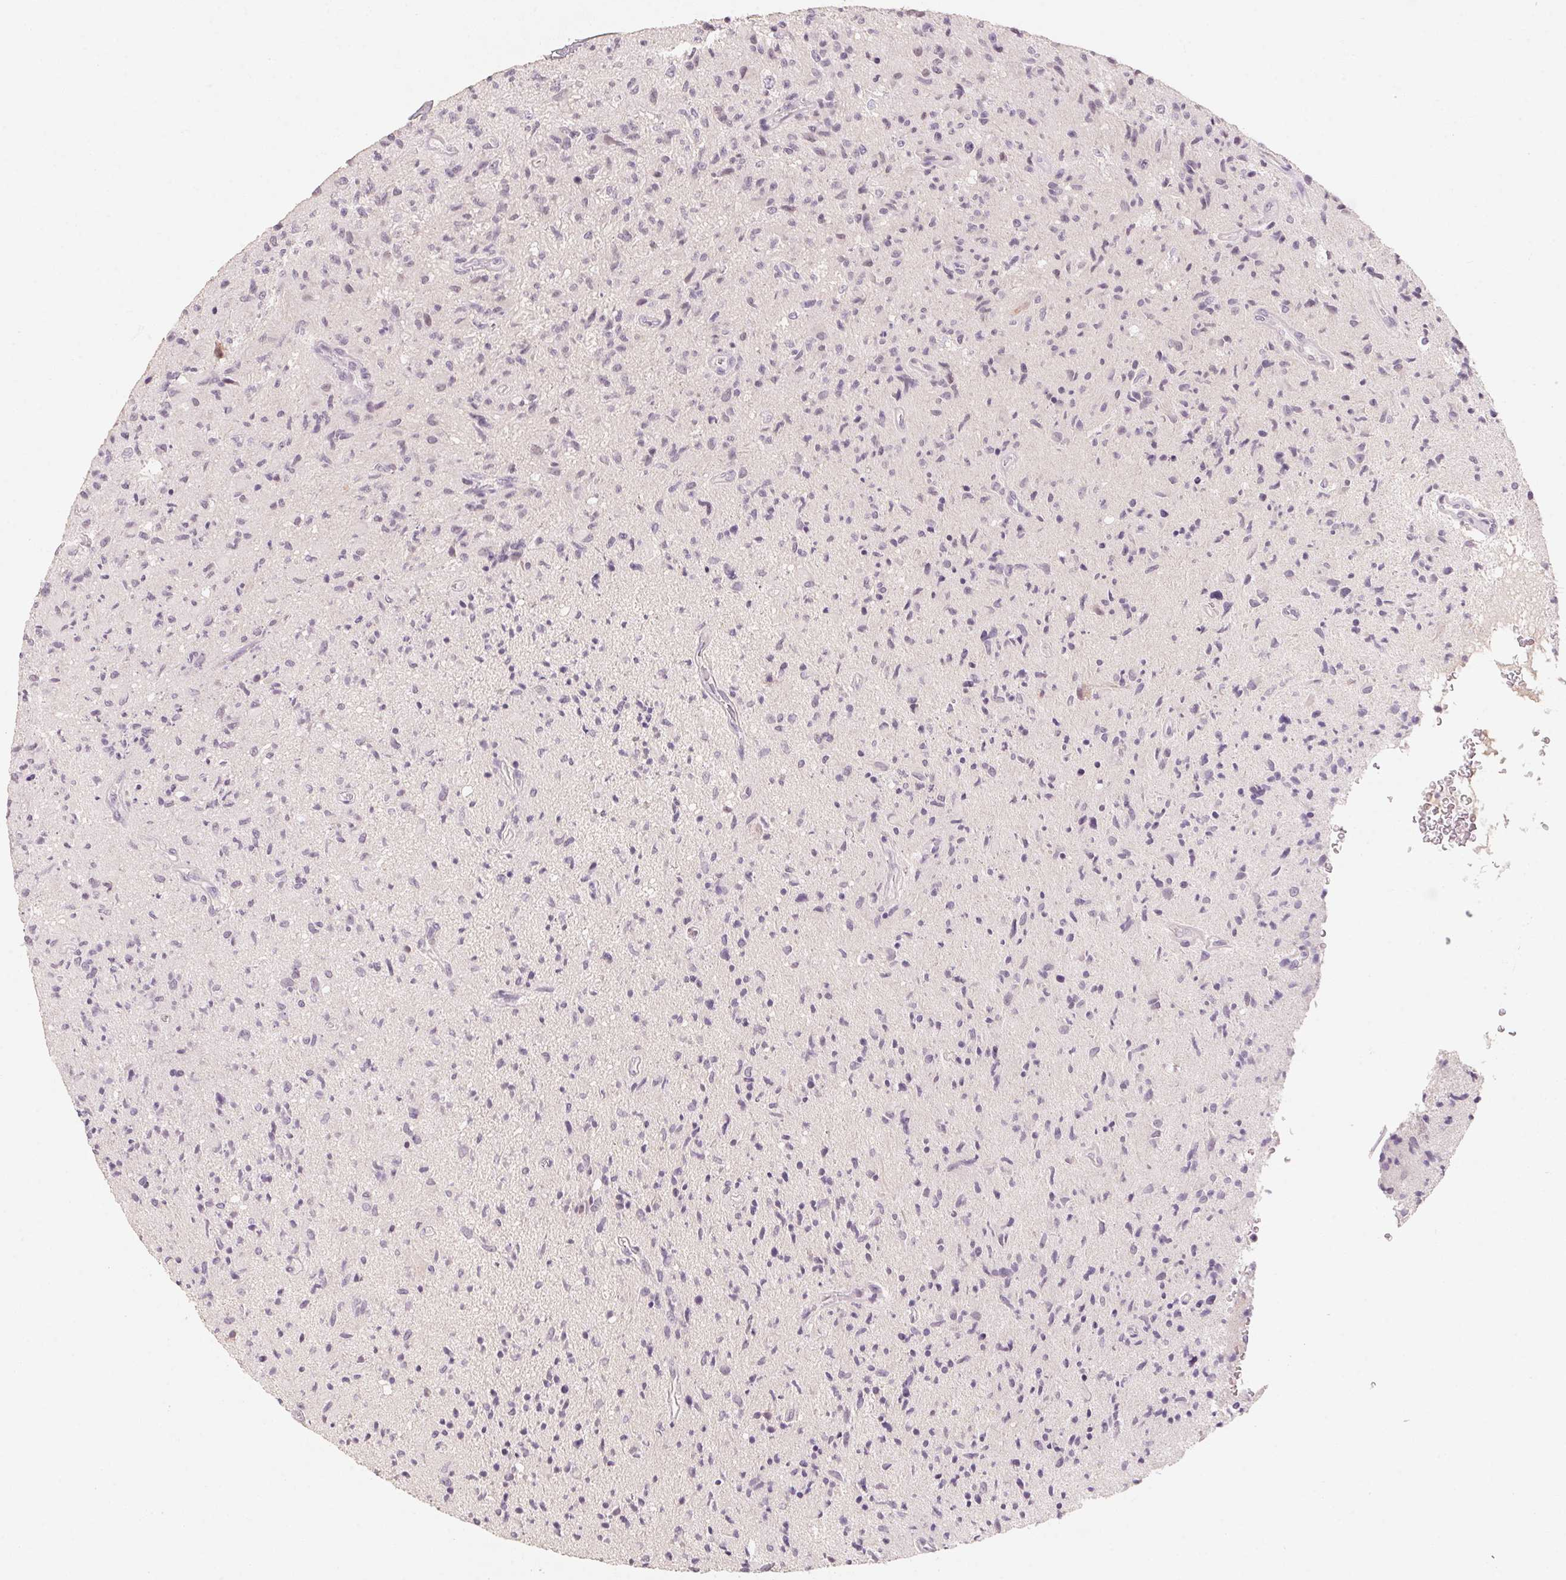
{"staining": {"intensity": "negative", "quantity": "none", "location": "none"}, "tissue": "glioma", "cell_type": "Tumor cells", "image_type": "cancer", "snomed": [{"axis": "morphology", "description": "Glioma, malignant, High grade"}, {"axis": "topography", "description": "Brain"}], "caption": "High magnification brightfield microscopy of malignant high-grade glioma stained with DAB (3,3'-diaminobenzidine) (brown) and counterstained with hematoxylin (blue): tumor cells show no significant positivity.", "gene": "CAPZA3", "patient": {"sex": "male", "age": 54}}